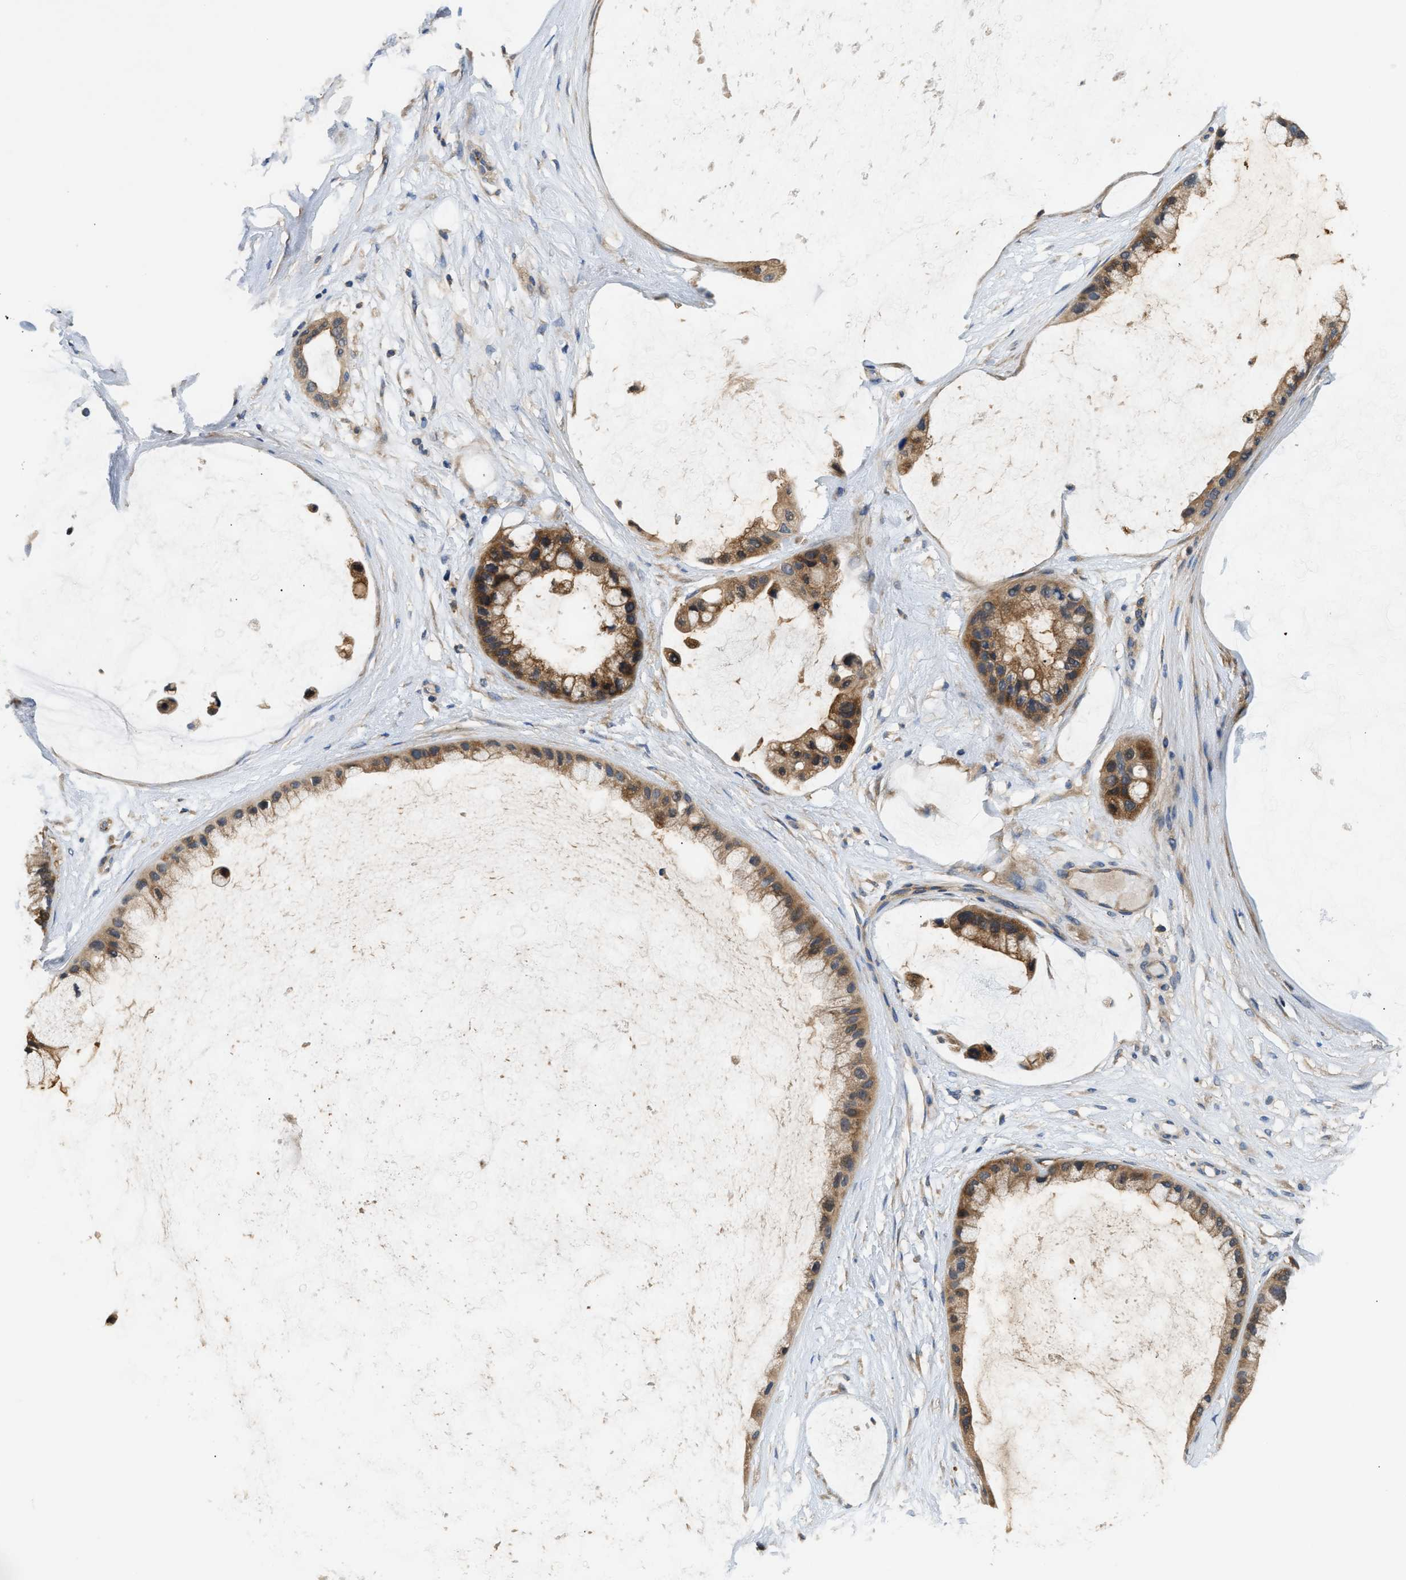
{"staining": {"intensity": "moderate", "quantity": ">75%", "location": "cytoplasmic/membranous"}, "tissue": "ovarian cancer", "cell_type": "Tumor cells", "image_type": "cancer", "snomed": [{"axis": "morphology", "description": "Cystadenocarcinoma, mucinous, NOS"}, {"axis": "topography", "description": "Ovary"}], "caption": "Approximately >75% of tumor cells in mucinous cystadenocarcinoma (ovarian) demonstrate moderate cytoplasmic/membranous protein staining as visualized by brown immunohistochemical staining.", "gene": "CCM2", "patient": {"sex": "female", "age": 39}}